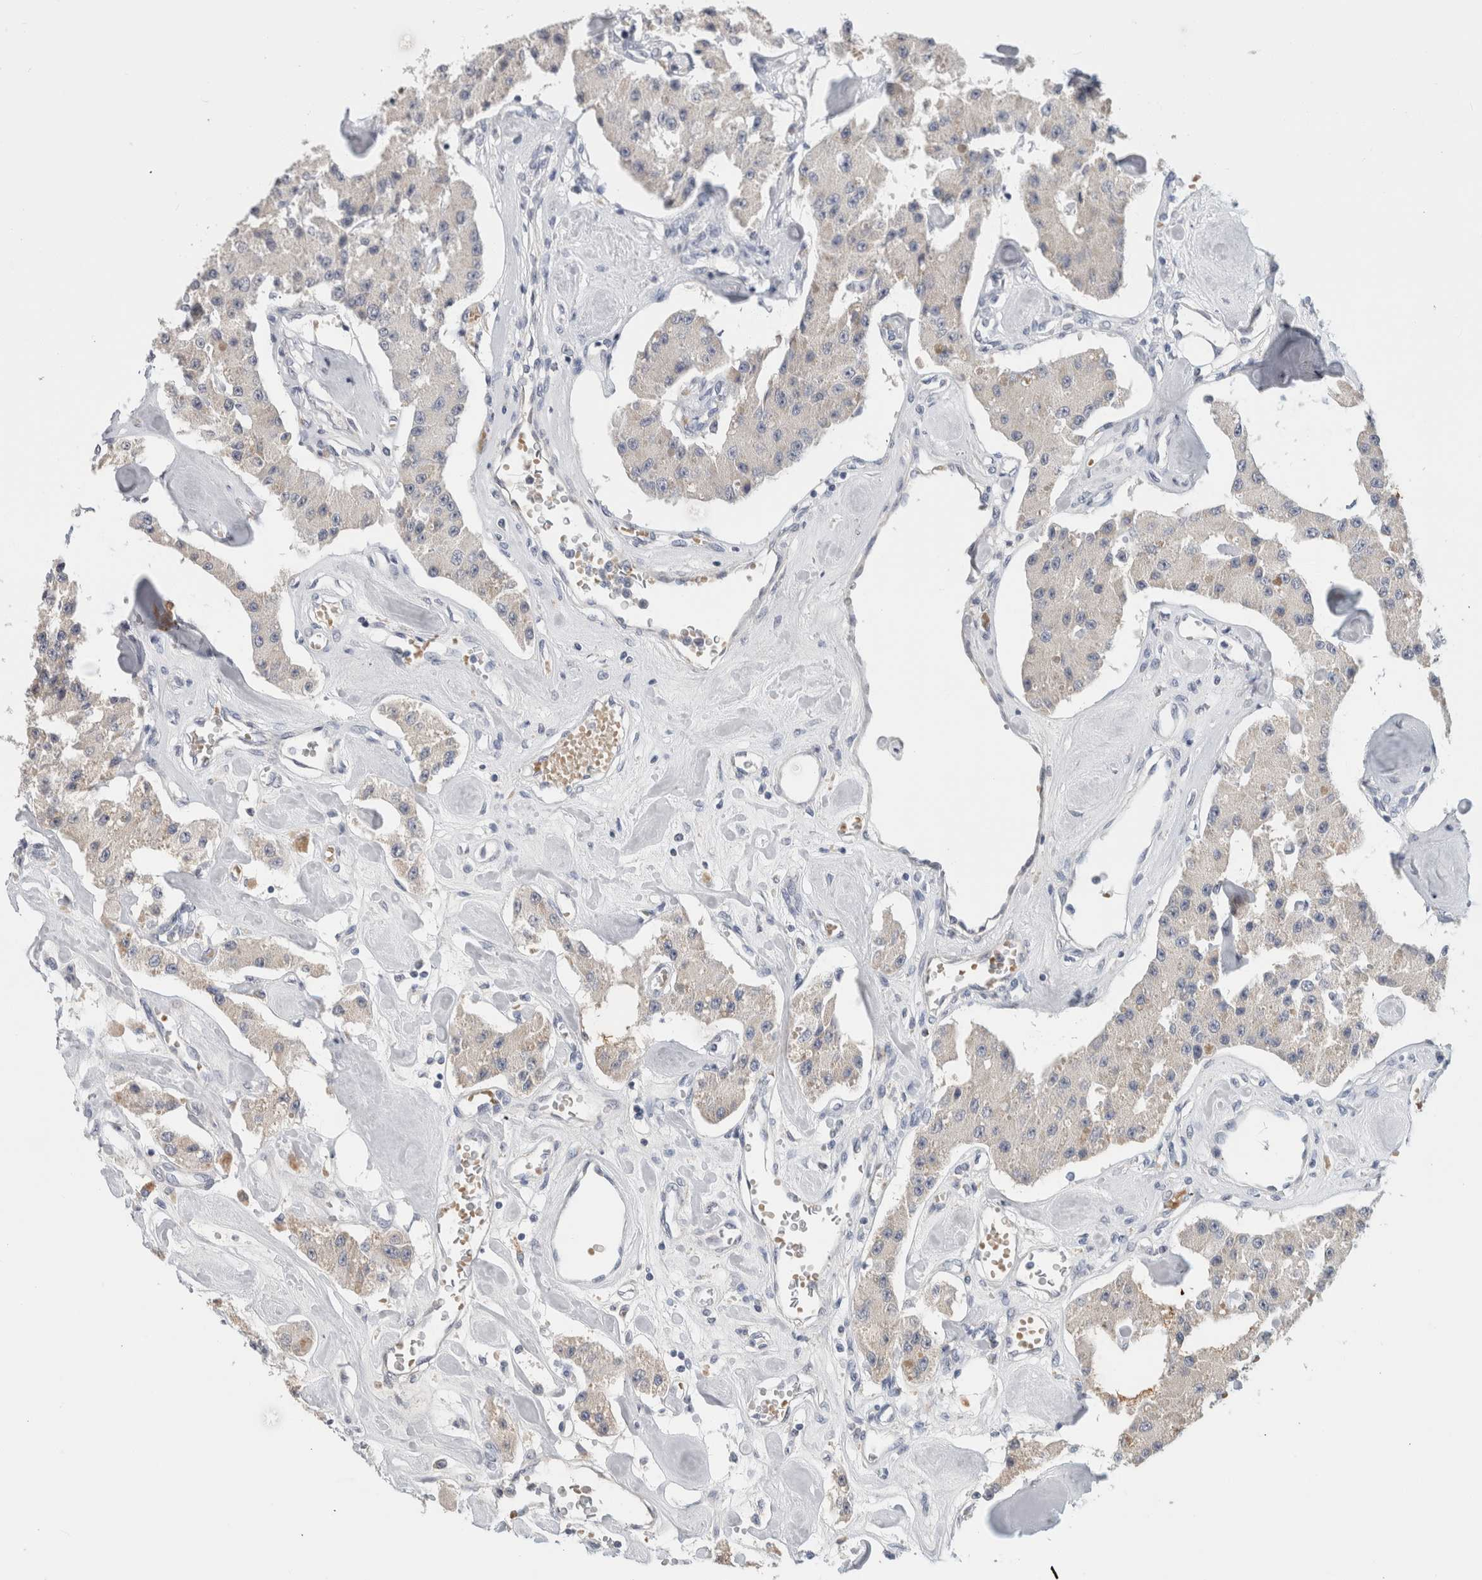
{"staining": {"intensity": "weak", "quantity": "<25%", "location": "cytoplasmic/membranous"}, "tissue": "carcinoid", "cell_type": "Tumor cells", "image_type": "cancer", "snomed": [{"axis": "morphology", "description": "Carcinoid, malignant, NOS"}, {"axis": "topography", "description": "Pancreas"}], "caption": "Tumor cells show no significant staining in carcinoid (malignant). (Brightfield microscopy of DAB IHC at high magnification).", "gene": "SCGB1A1", "patient": {"sex": "male", "age": 41}}